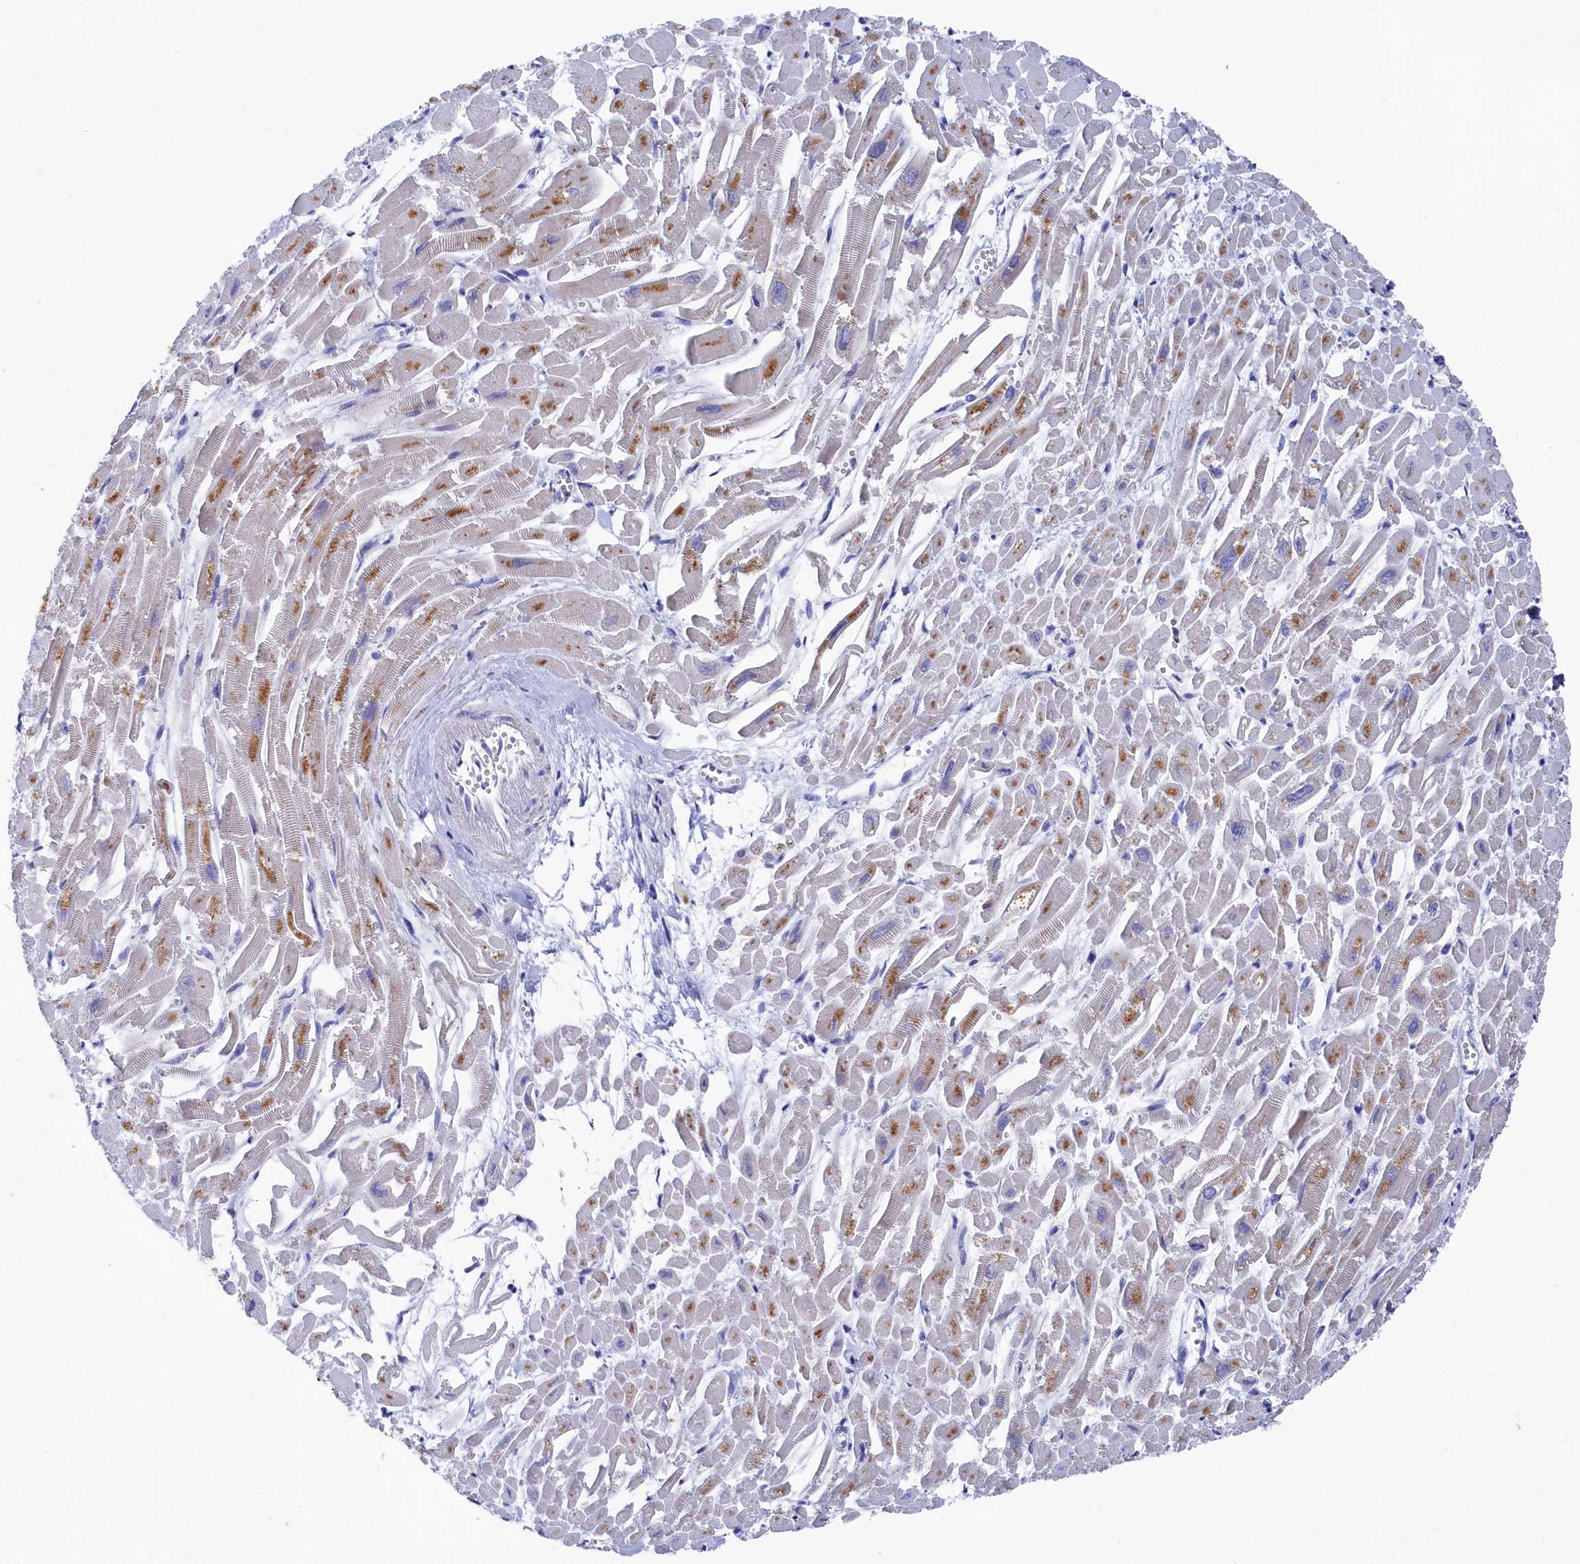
{"staining": {"intensity": "moderate", "quantity": "25%-75%", "location": "cytoplasmic/membranous"}, "tissue": "heart muscle", "cell_type": "Cardiomyocytes", "image_type": "normal", "snomed": [{"axis": "morphology", "description": "Normal tissue, NOS"}, {"axis": "topography", "description": "Heart"}], "caption": "Brown immunohistochemical staining in normal human heart muscle demonstrates moderate cytoplasmic/membranous expression in approximately 25%-75% of cardiomyocytes. Using DAB (3,3'-diaminobenzidine) (brown) and hematoxylin (blue) stains, captured at high magnification using brightfield microscopy.", "gene": "MMAB", "patient": {"sex": "male", "age": 54}}